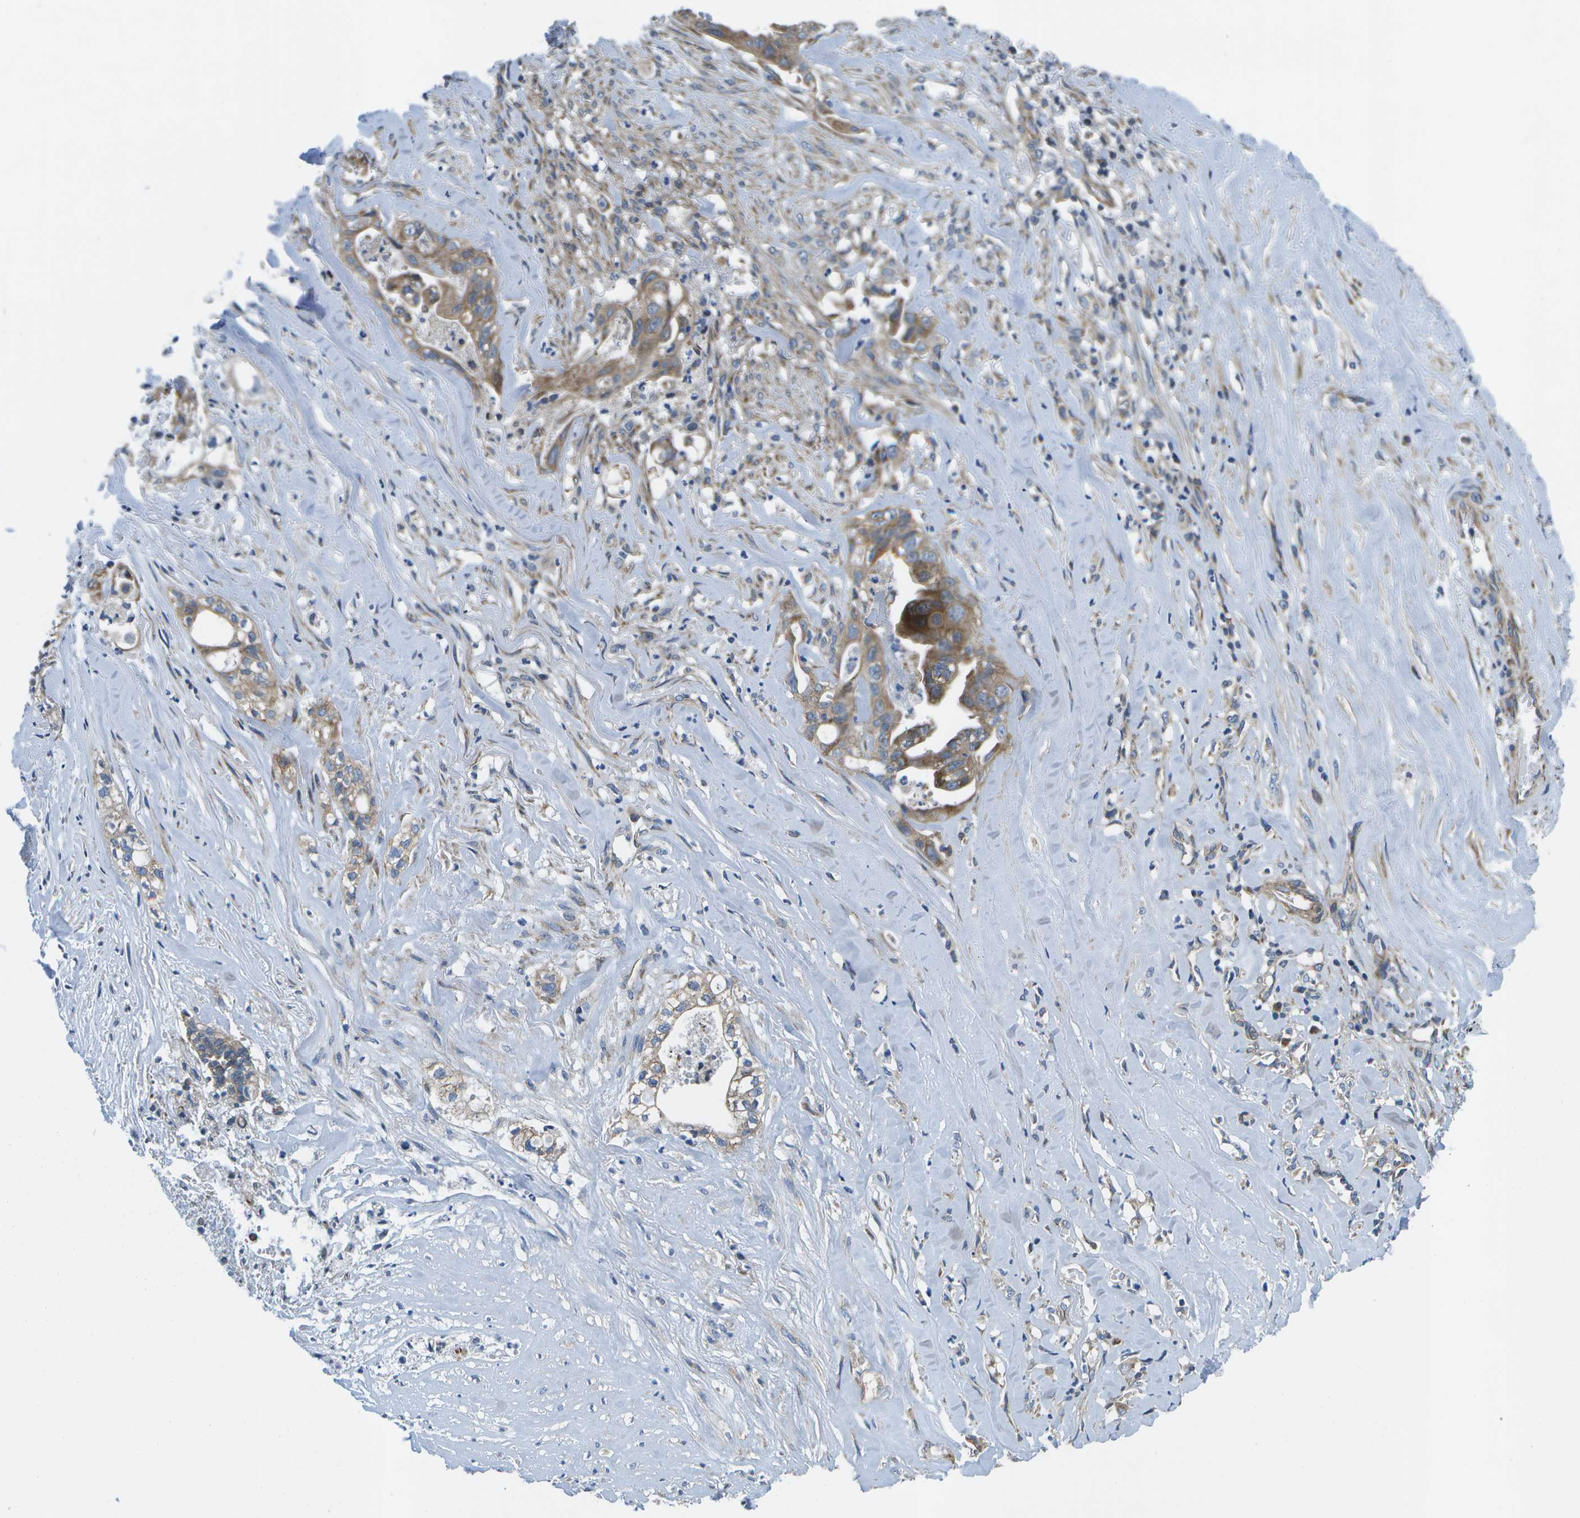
{"staining": {"intensity": "moderate", "quantity": ">75%", "location": "cytoplasmic/membranous"}, "tissue": "liver cancer", "cell_type": "Tumor cells", "image_type": "cancer", "snomed": [{"axis": "morphology", "description": "Cholangiocarcinoma"}, {"axis": "topography", "description": "Liver"}], "caption": "The immunohistochemical stain labels moderate cytoplasmic/membranous expression in tumor cells of liver cancer (cholangiocarcinoma) tissue. The staining was performed using DAB to visualize the protein expression in brown, while the nuclei were stained in blue with hematoxylin (Magnification: 20x).", "gene": "MVK", "patient": {"sex": "female", "age": 70}}